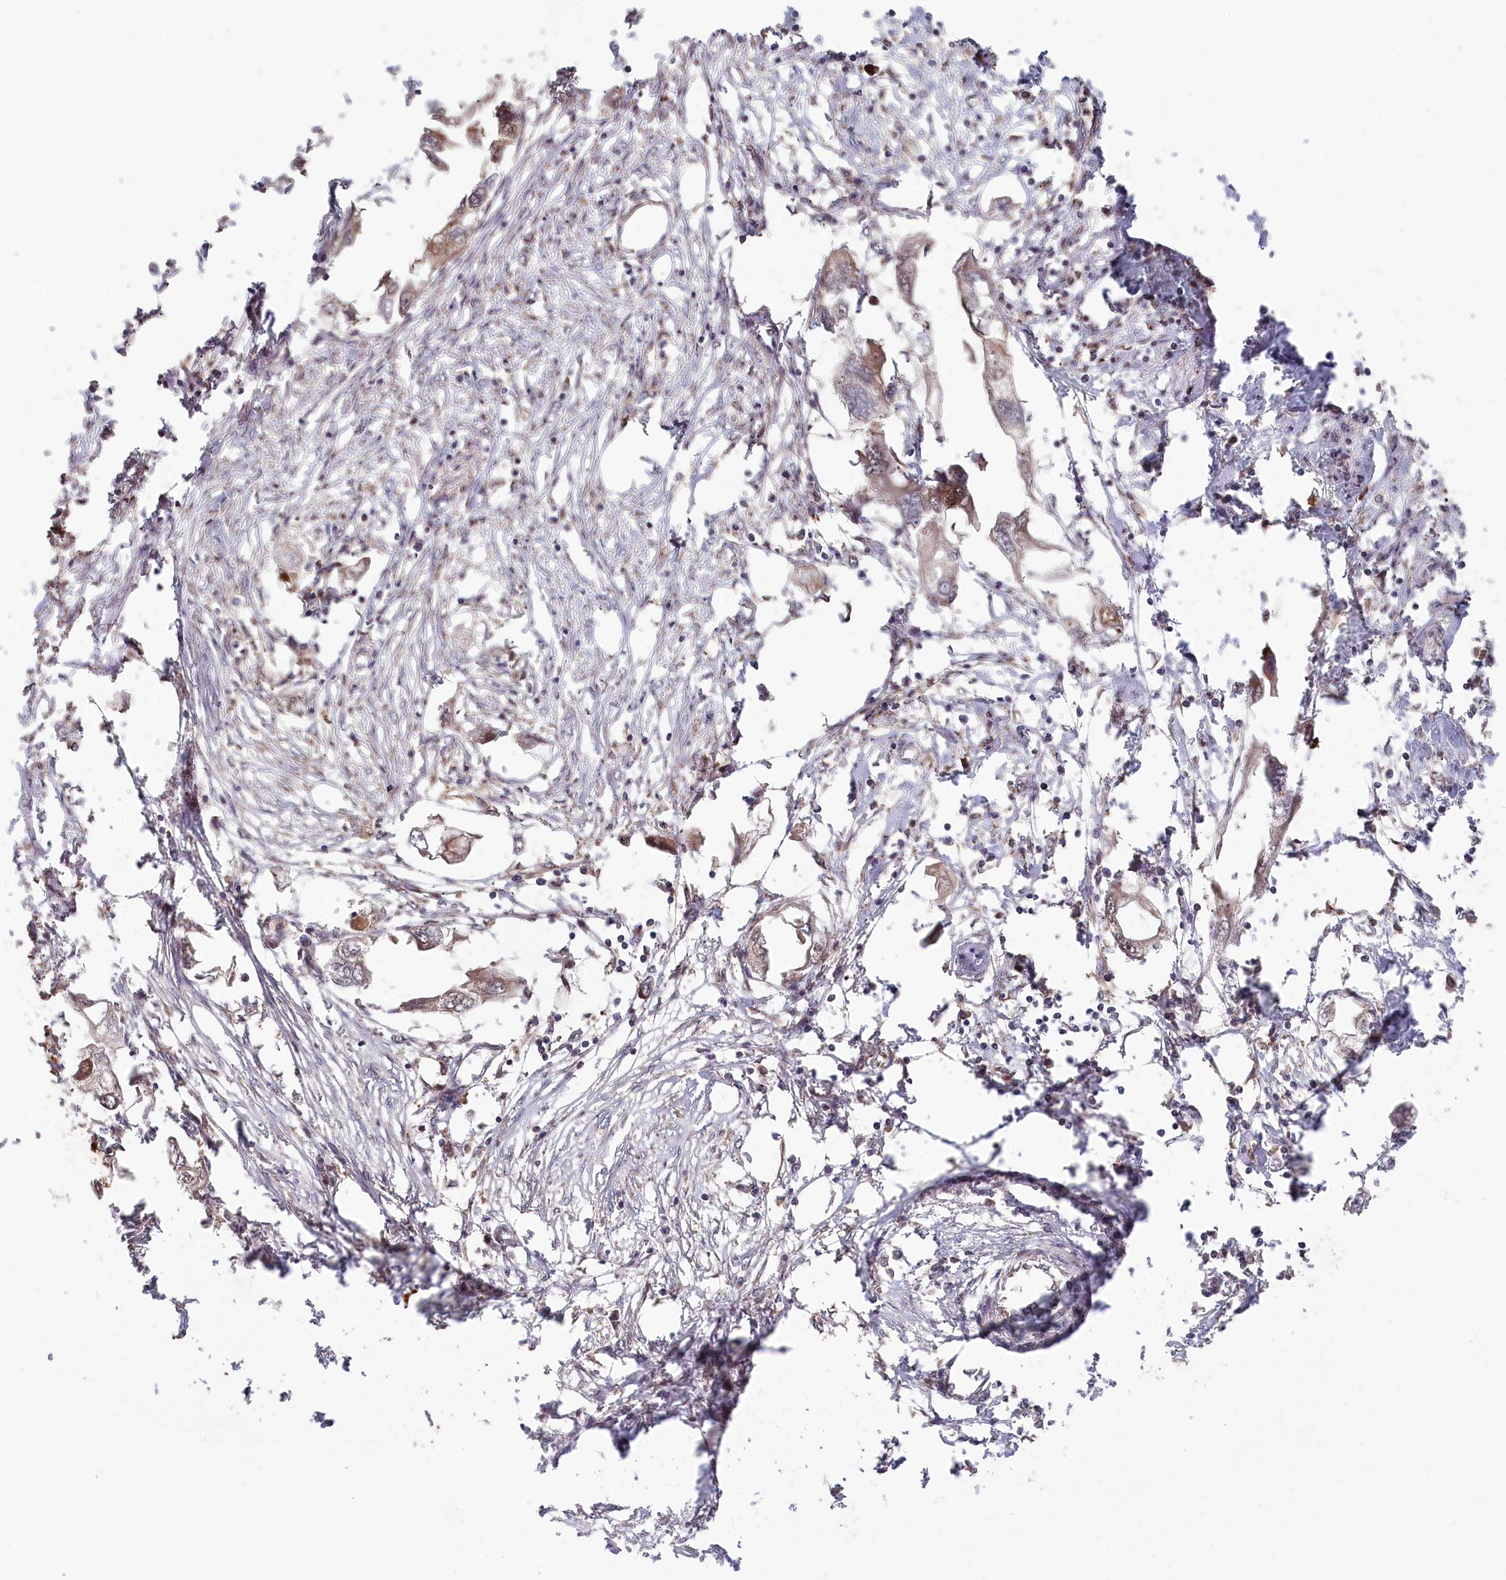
{"staining": {"intensity": "weak", "quantity": "<25%", "location": "cytoplasmic/membranous"}, "tissue": "endometrial cancer", "cell_type": "Tumor cells", "image_type": "cancer", "snomed": [{"axis": "morphology", "description": "Adenocarcinoma, NOS"}, {"axis": "morphology", "description": "Adenocarcinoma, metastatic, NOS"}, {"axis": "topography", "description": "Adipose tissue"}, {"axis": "topography", "description": "Endometrium"}], "caption": "Tumor cells are negative for brown protein staining in endometrial metastatic adenocarcinoma.", "gene": "WAPL", "patient": {"sex": "female", "age": 67}}